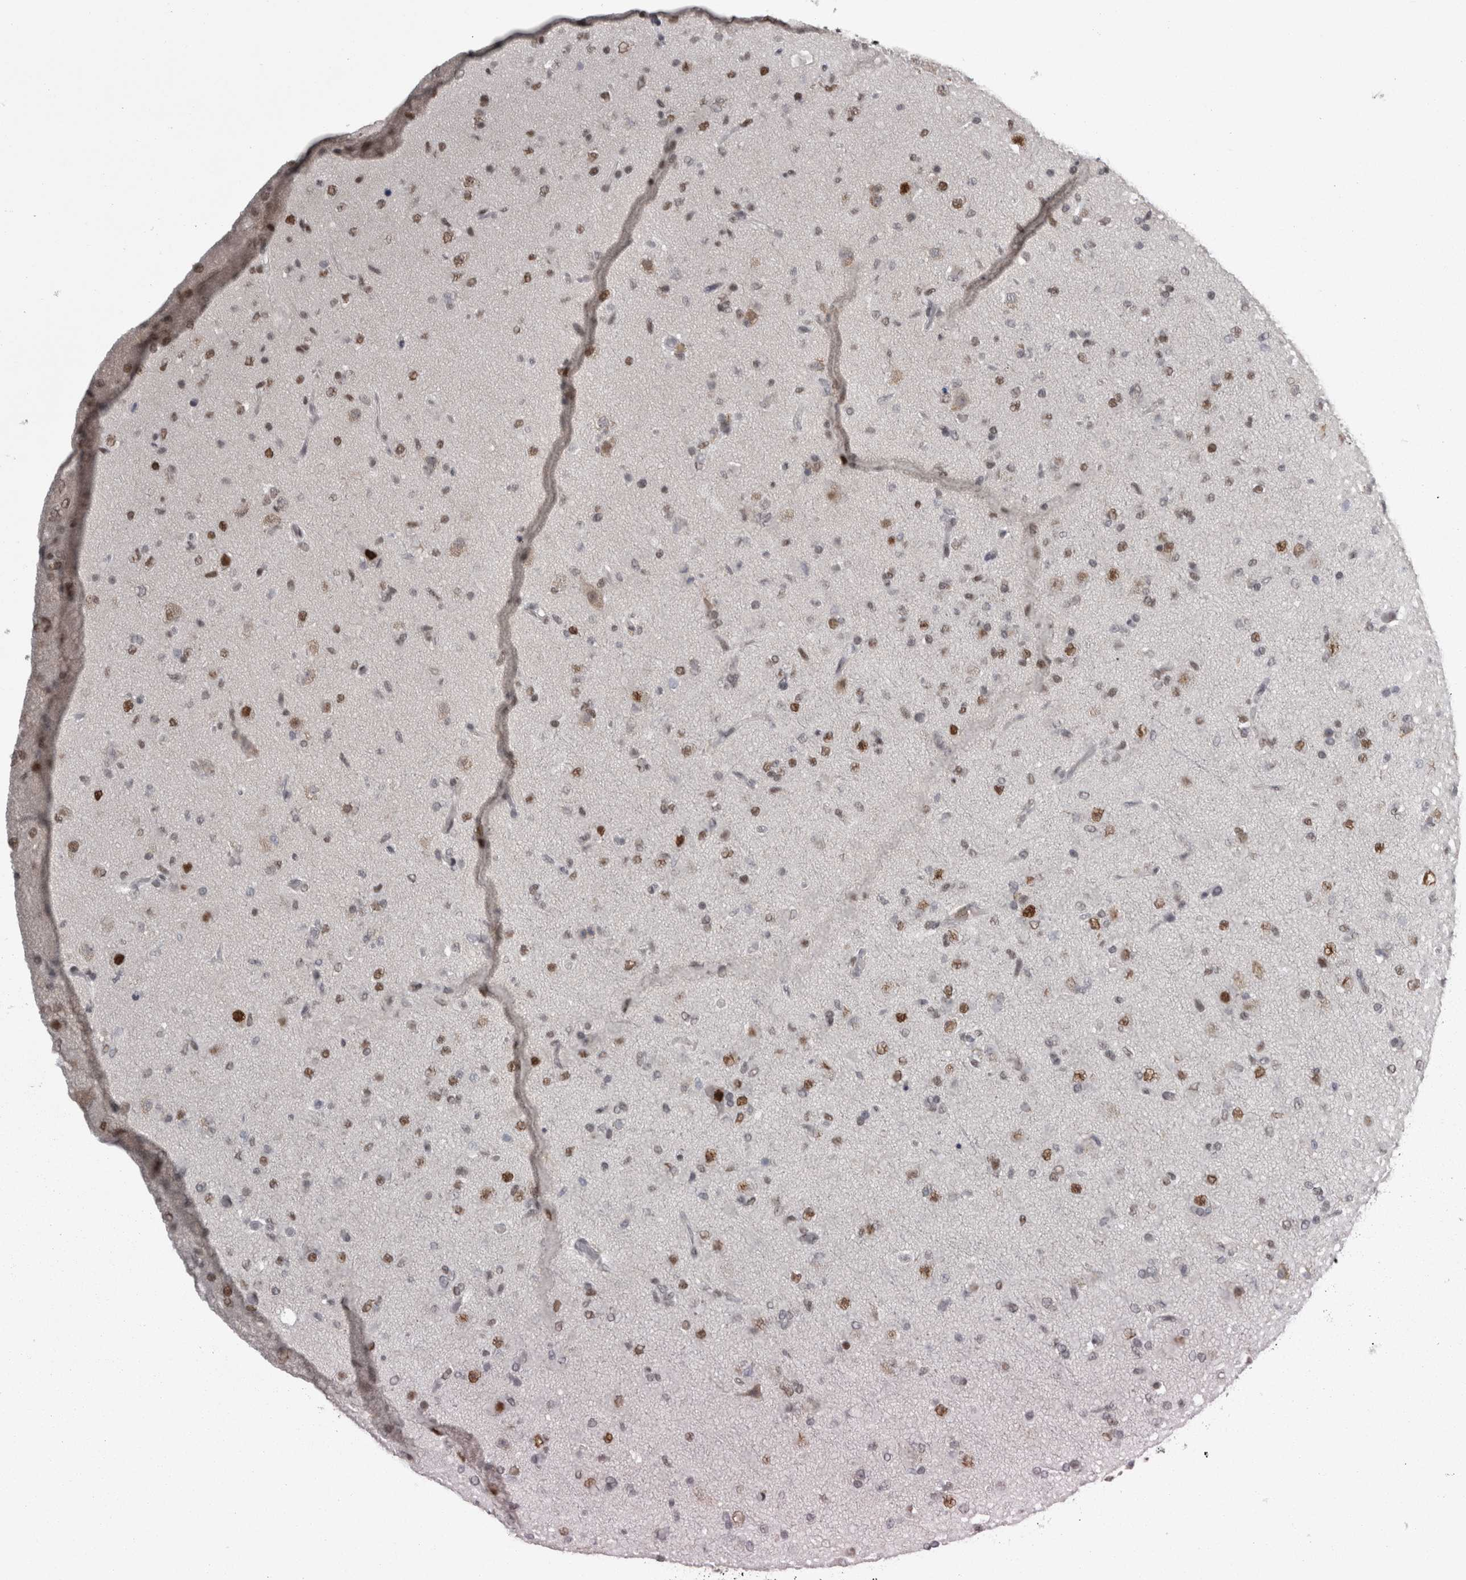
{"staining": {"intensity": "moderate", "quantity": "25%-75%", "location": "nuclear"}, "tissue": "glioma", "cell_type": "Tumor cells", "image_type": "cancer", "snomed": [{"axis": "morphology", "description": "Glioma, malignant, Low grade"}, {"axis": "topography", "description": "Brain"}], "caption": "Approximately 25%-75% of tumor cells in malignant glioma (low-grade) exhibit moderate nuclear protein expression as visualized by brown immunohistochemical staining.", "gene": "C1orf54", "patient": {"sex": "male", "age": 65}}